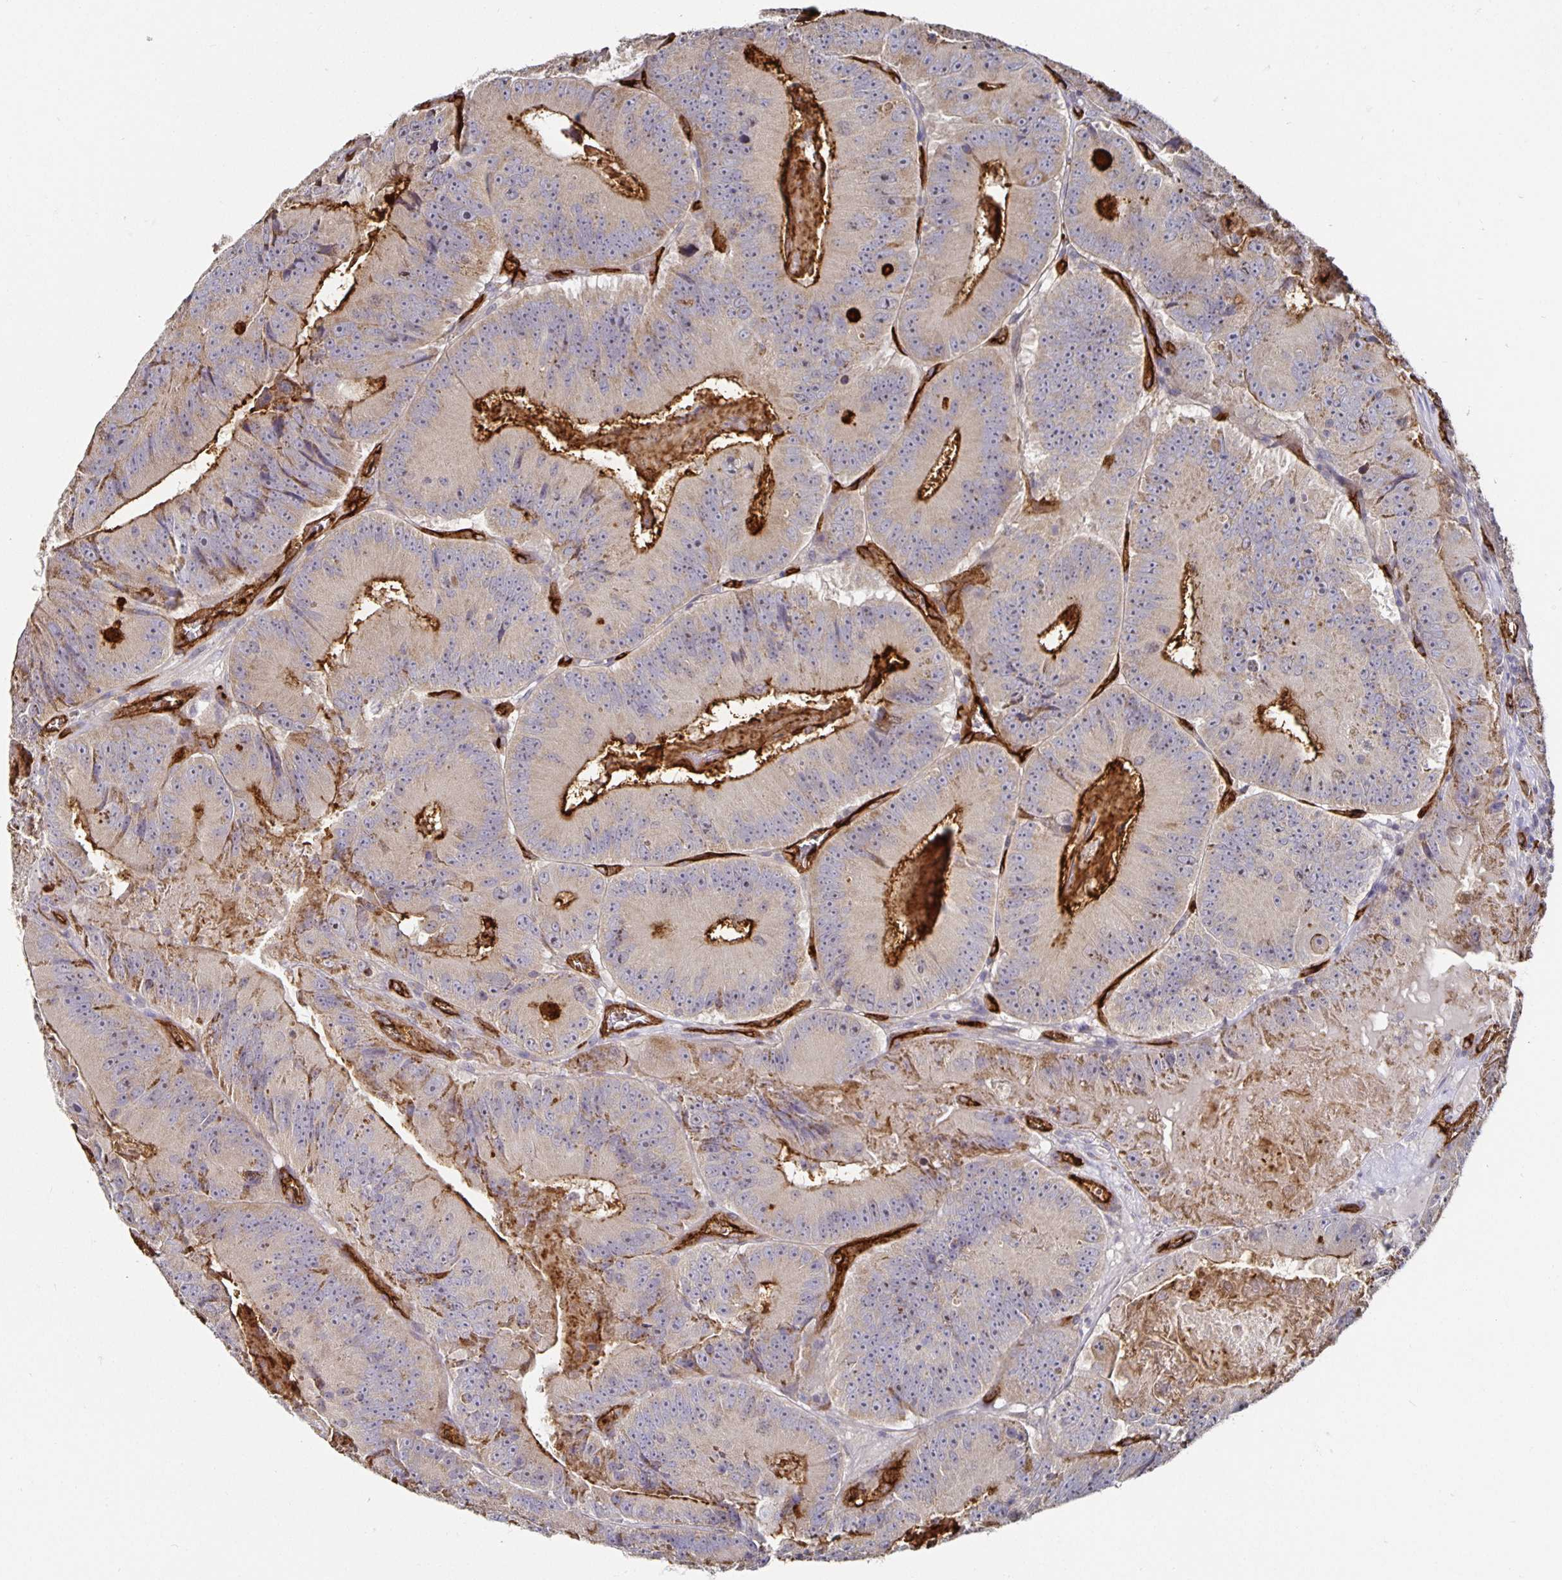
{"staining": {"intensity": "strong", "quantity": "<25%", "location": "cytoplasmic/membranous"}, "tissue": "colorectal cancer", "cell_type": "Tumor cells", "image_type": "cancer", "snomed": [{"axis": "morphology", "description": "Adenocarcinoma, NOS"}, {"axis": "topography", "description": "Colon"}], "caption": "Human colorectal cancer stained with a protein marker reveals strong staining in tumor cells.", "gene": "PODXL", "patient": {"sex": "female", "age": 86}}